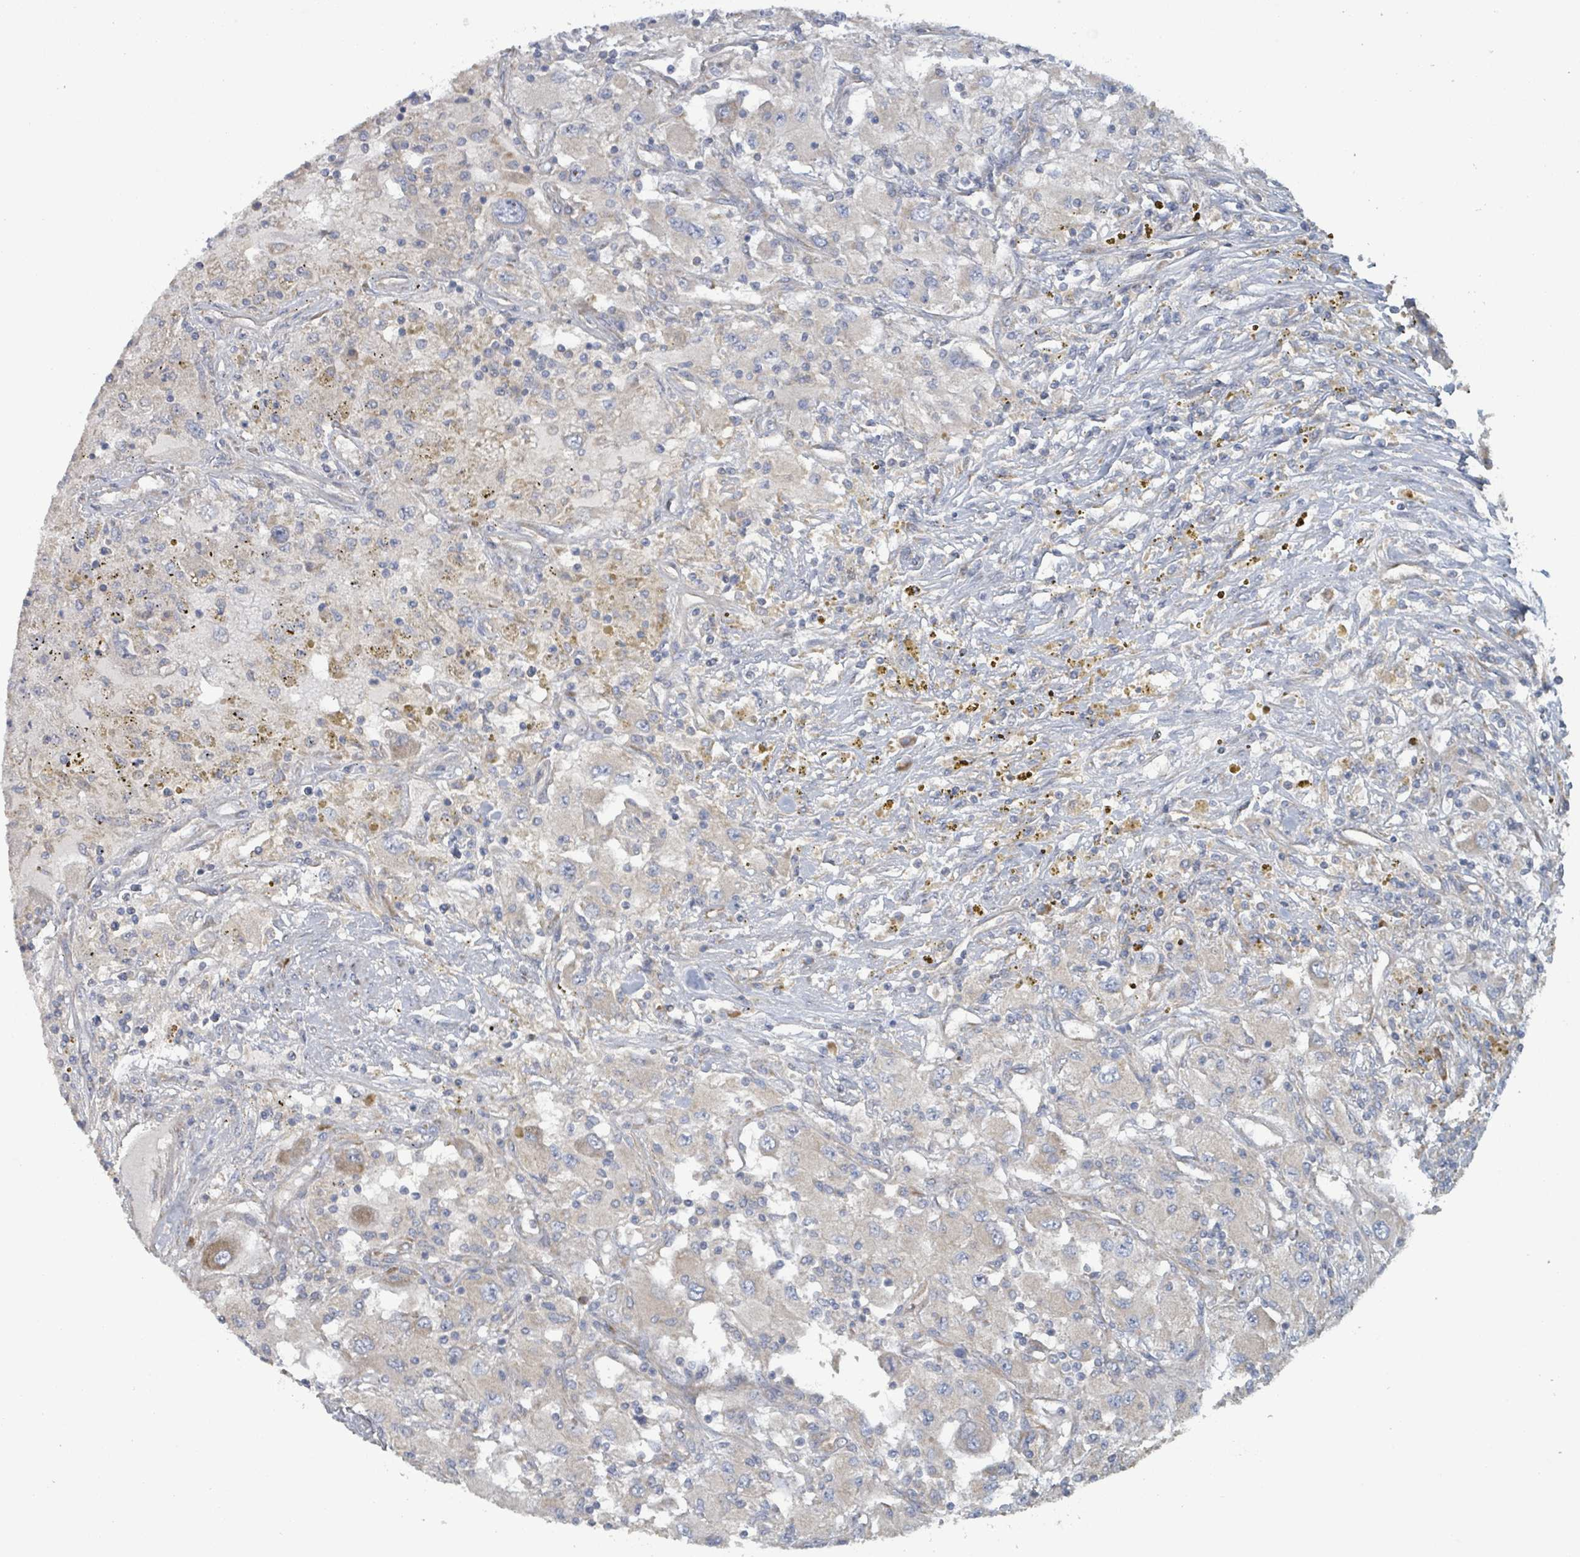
{"staining": {"intensity": "weak", "quantity": "<25%", "location": "cytoplasmic/membranous"}, "tissue": "renal cancer", "cell_type": "Tumor cells", "image_type": "cancer", "snomed": [{"axis": "morphology", "description": "Adenocarcinoma, NOS"}, {"axis": "topography", "description": "Kidney"}], "caption": "Tumor cells are negative for brown protein staining in renal adenocarcinoma.", "gene": "RPL32", "patient": {"sex": "female", "age": 67}}